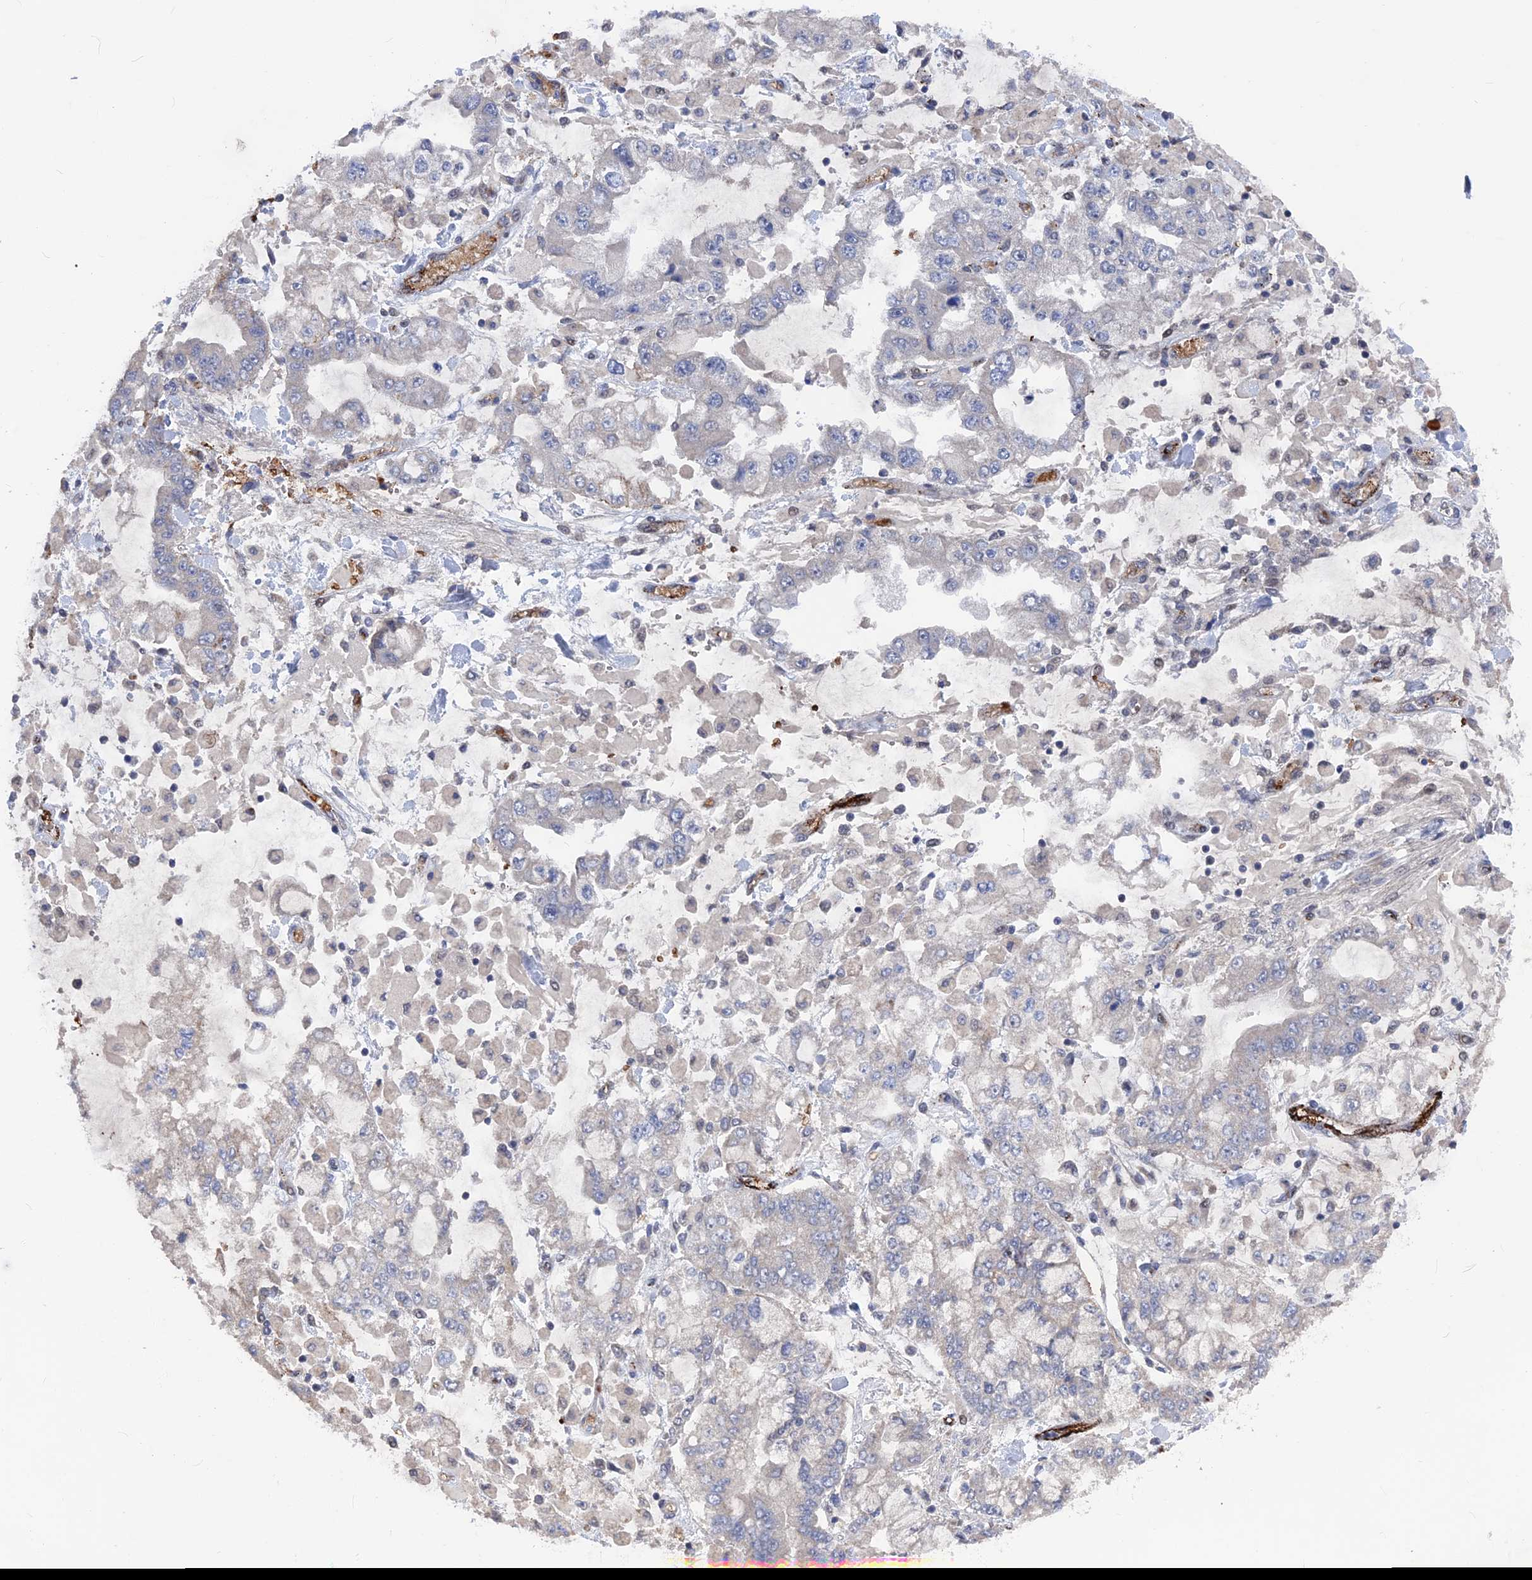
{"staining": {"intensity": "negative", "quantity": "none", "location": "none"}, "tissue": "stomach cancer", "cell_type": "Tumor cells", "image_type": "cancer", "snomed": [{"axis": "morphology", "description": "Normal tissue, NOS"}, {"axis": "morphology", "description": "Adenocarcinoma, NOS"}, {"axis": "topography", "description": "Stomach, upper"}, {"axis": "topography", "description": "Stomach"}], "caption": "Protein analysis of stomach adenocarcinoma shows no significant staining in tumor cells.", "gene": "SH3D21", "patient": {"sex": "male", "age": 76}}